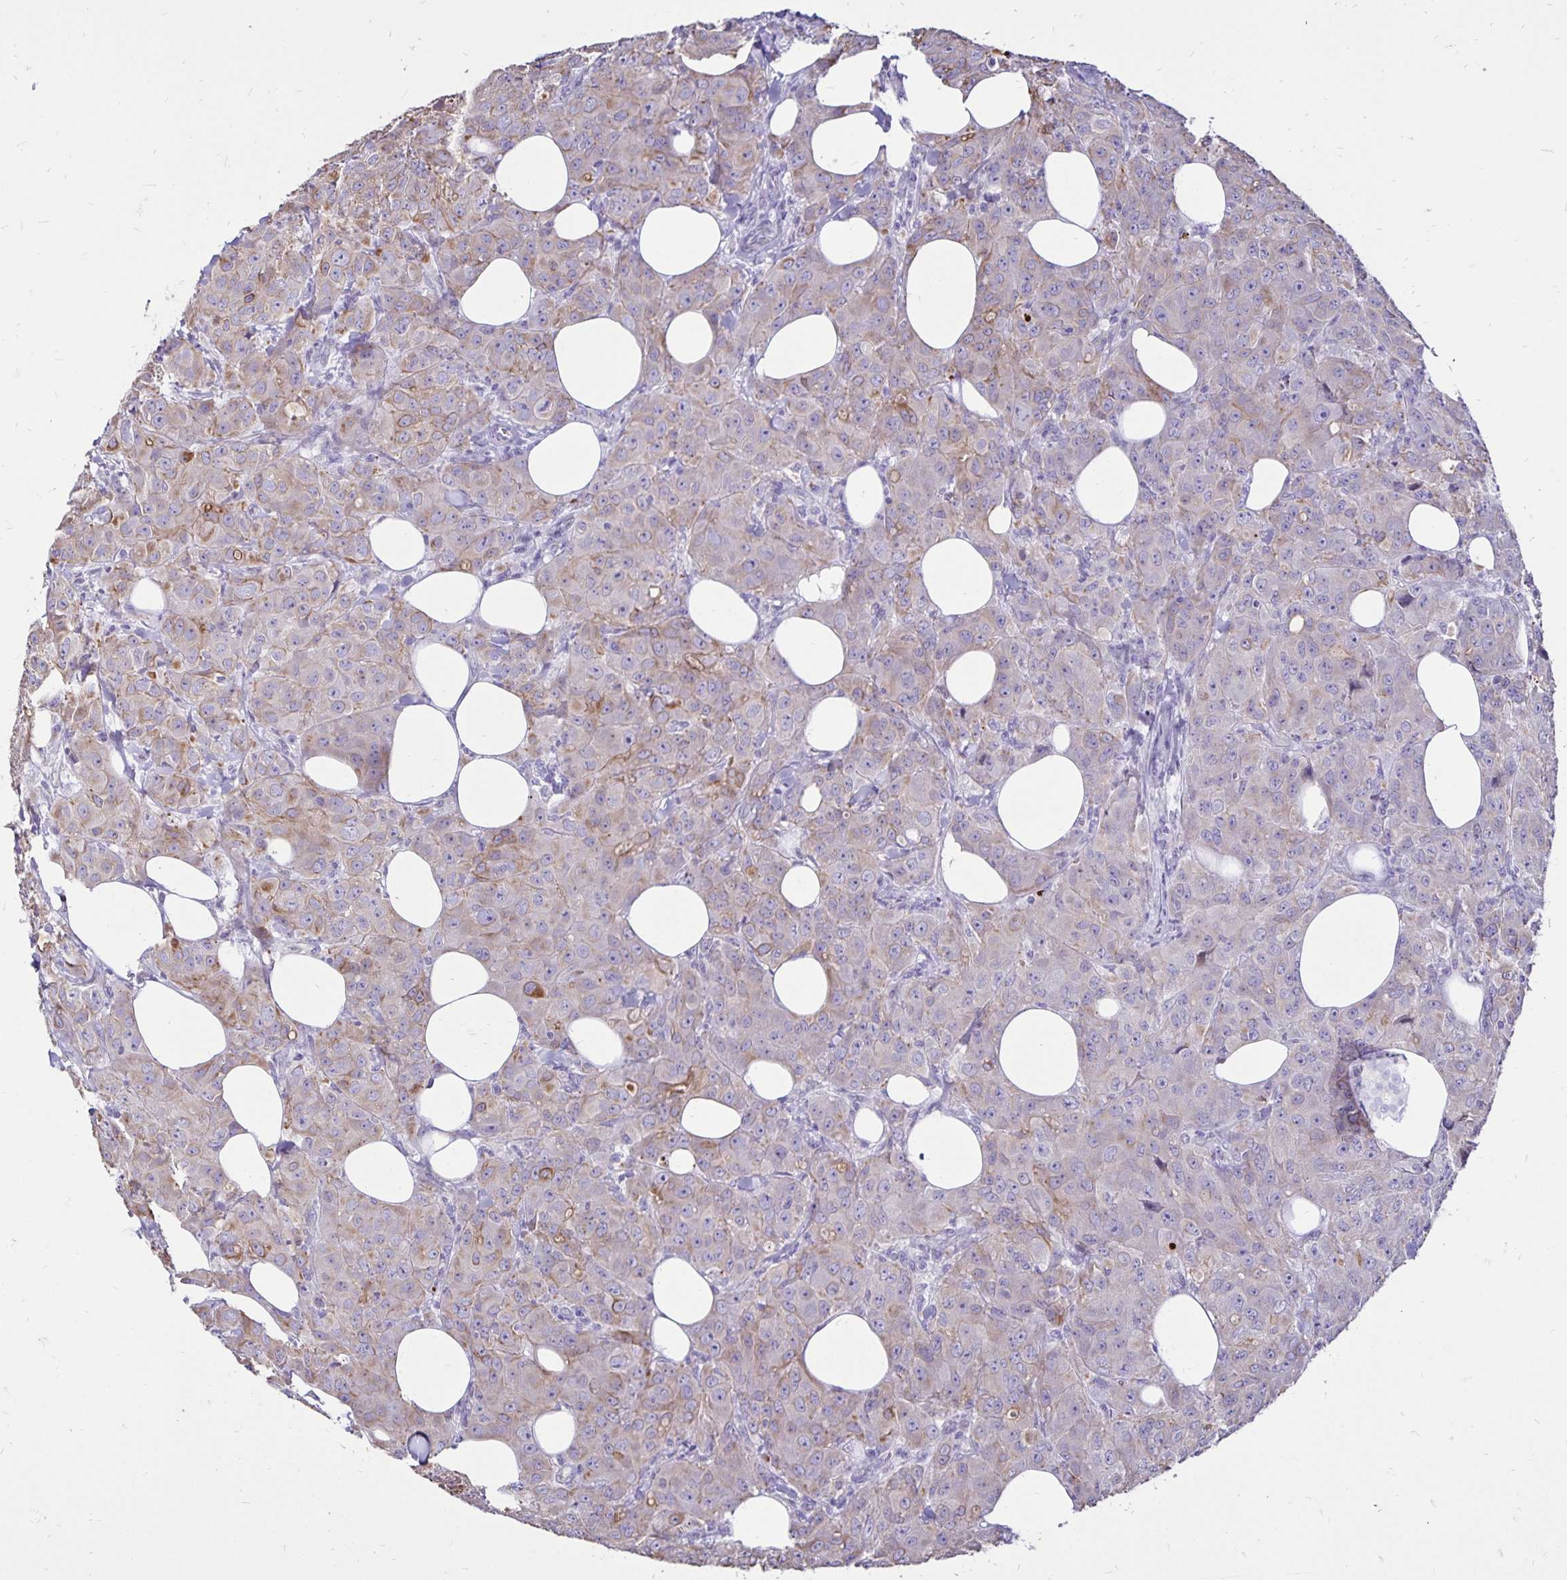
{"staining": {"intensity": "weak", "quantity": "<25%", "location": "cytoplasmic/membranous"}, "tissue": "breast cancer", "cell_type": "Tumor cells", "image_type": "cancer", "snomed": [{"axis": "morphology", "description": "Normal tissue, NOS"}, {"axis": "morphology", "description": "Duct carcinoma"}, {"axis": "topography", "description": "Breast"}], "caption": "High magnification brightfield microscopy of breast cancer stained with DAB (brown) and counterstained with hematoxylin (blue): tumor cells show no significant positivity.", "gene": "EVPL", "patient": {"sex": "female", "age": 43}}